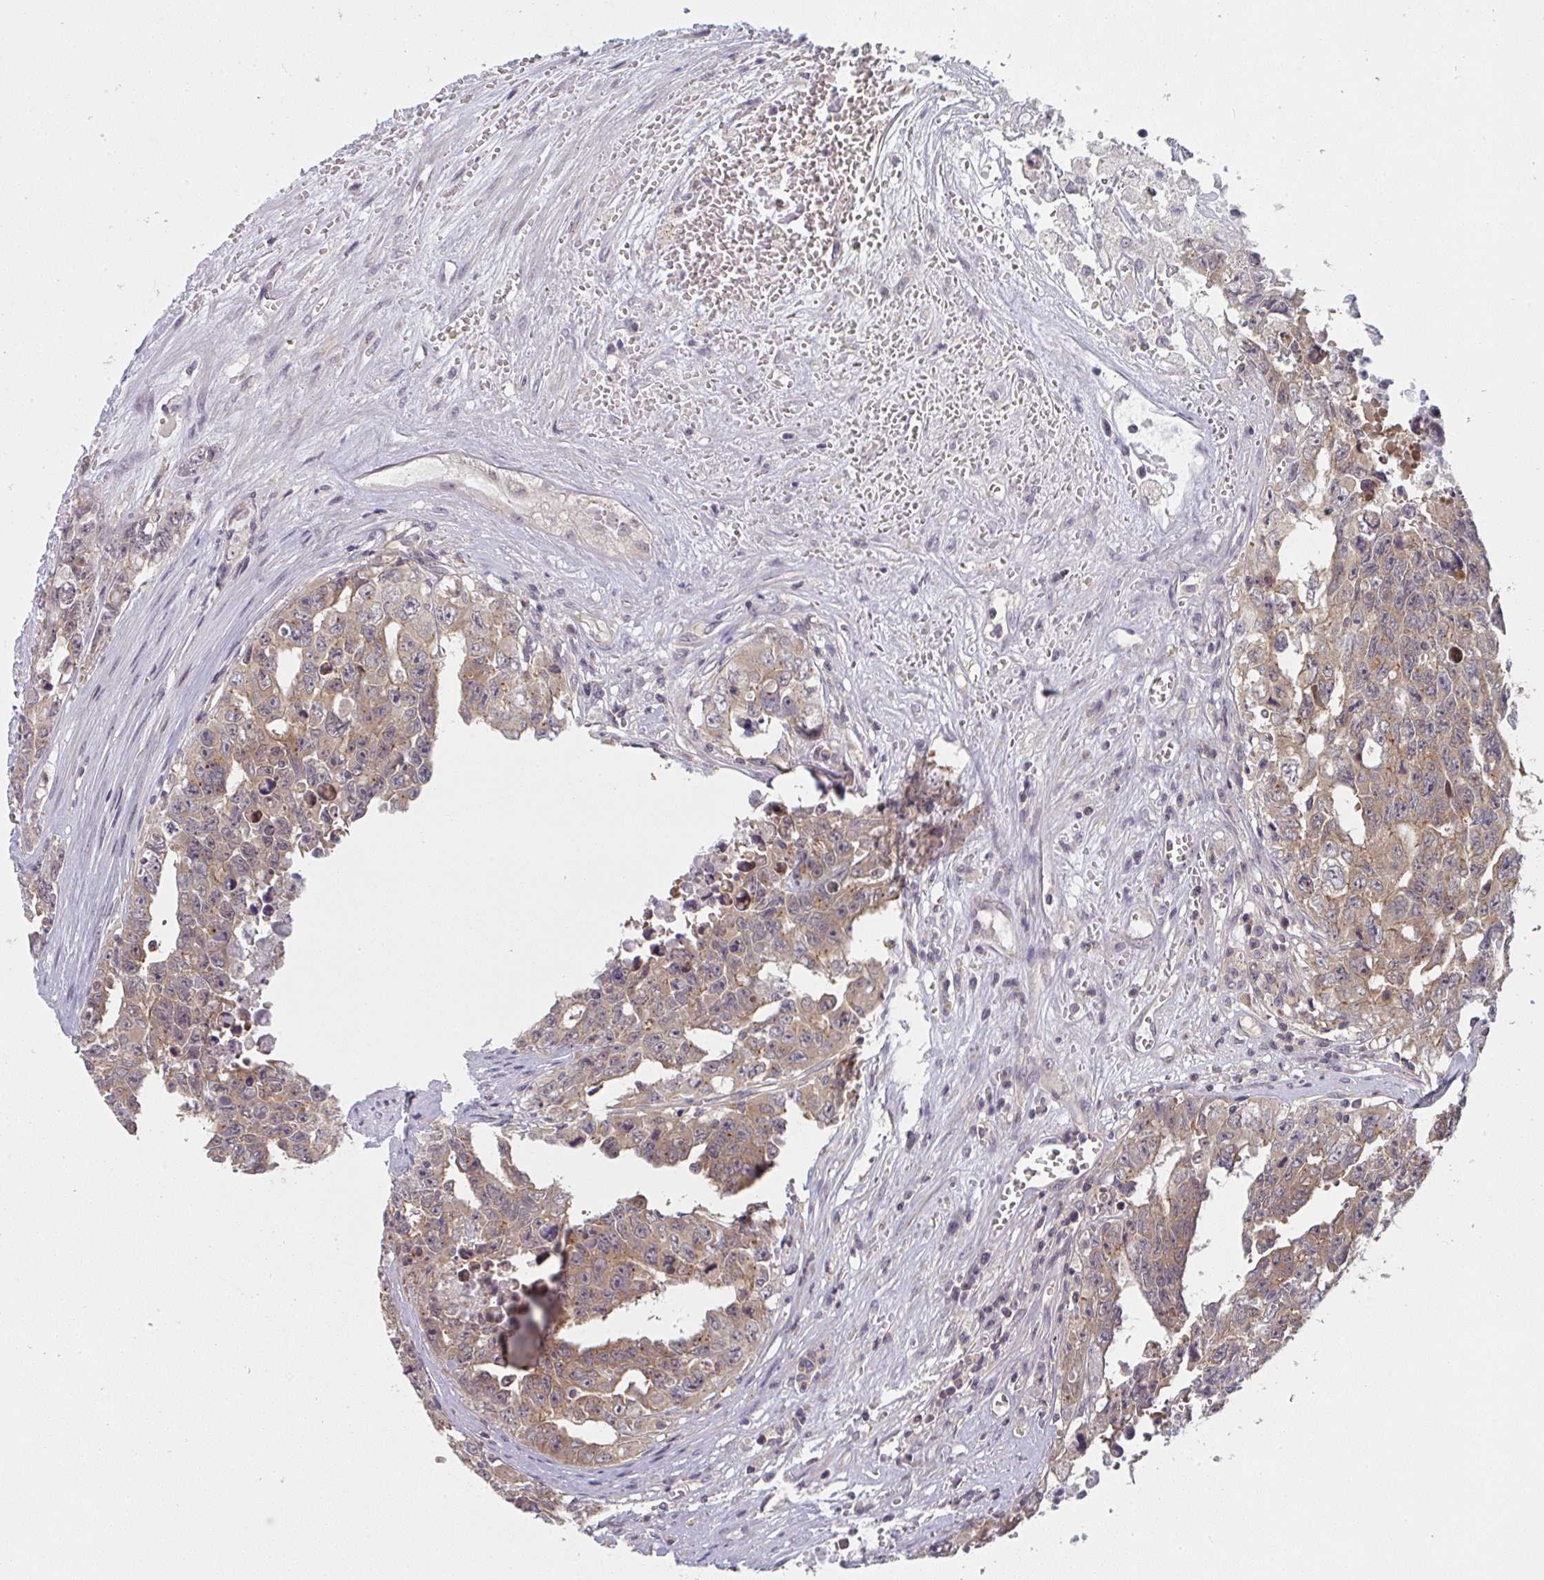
{"staining": {"intensity": "weak", "quantity": ">75%", "location": "cytoplasmic/membranous"}, "tissue": "testis cancer", "cell_type": "Tumor cells", "image_type": "cancer", "snomed": [{"axis": "morphology", "description": "Carcinoma, Embryonal, NOS"}, {"axis": "topography", "description": "Testis"}], "caption": "Tumor cells demonstrate low levels of weak cytoplasmic/membranous staining in about >75% of cells in human testis embryonal carcinoma.", "gene": "RANGRF", "patient": {"sex": "male", "age": 24}}